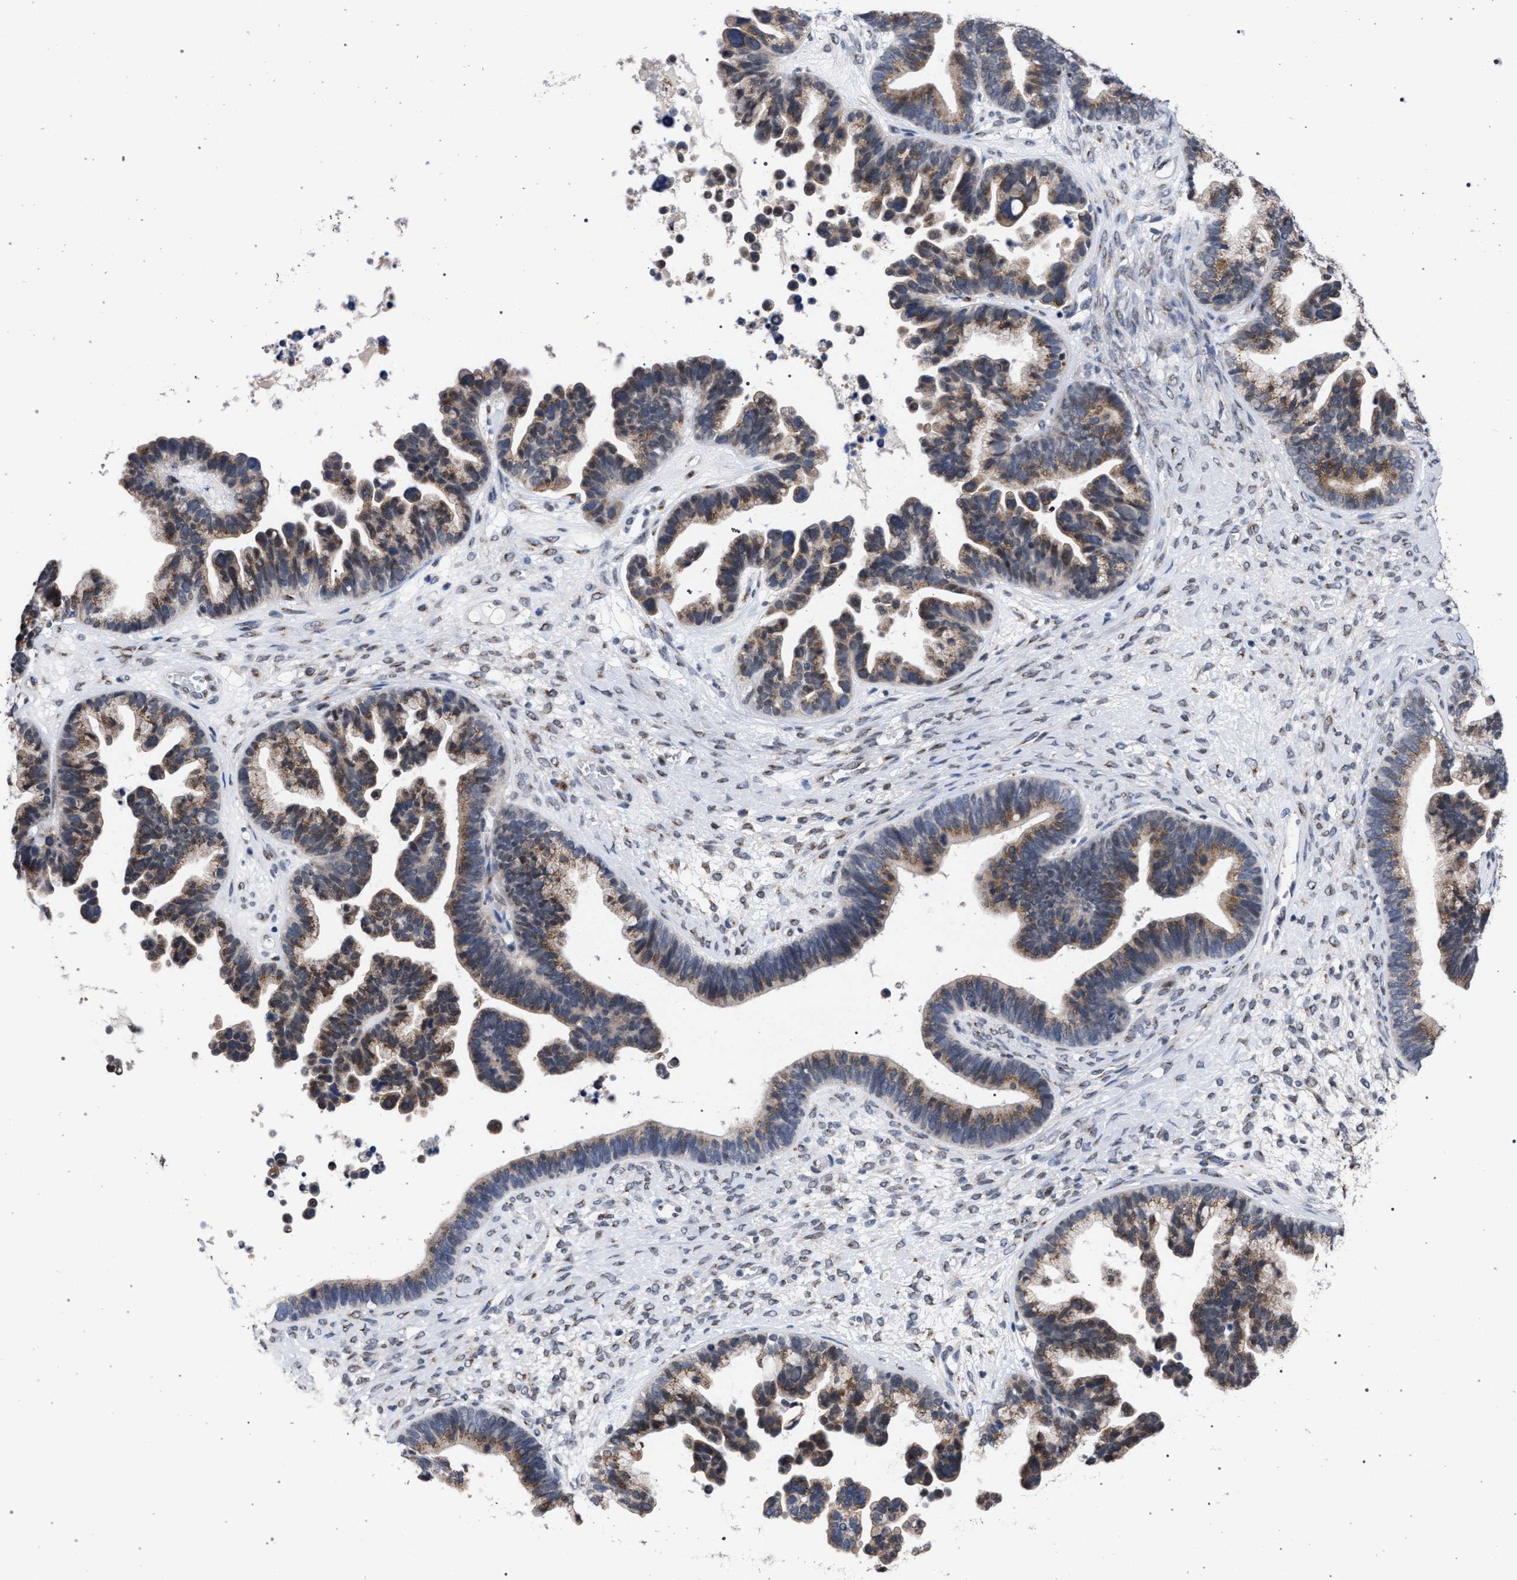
{"staining": {"intensity": "moderate", "quantity": ">75%", "location": "cytoplasmic/membranous"}, "tissue": "ovarian cancer", "cell_type": "Tumor cells", "image_type": "cancer", "snomed": [{"axis": "morphology", "description": "Cystadenocarcinoma, serous, NOS"}, {"axis": "topography", "description": "Ovary"}], "caption": "This photomicrograph demonstrates immunohistochemistry (IHC) staining of human ovarian serous cystadenocarcinoma, with medium moderate cytoplasmic/membranous expression in about >75% of tumor cells.", "gene": "GOLGA2", "patient": {"sex": "female", "age": 56}}